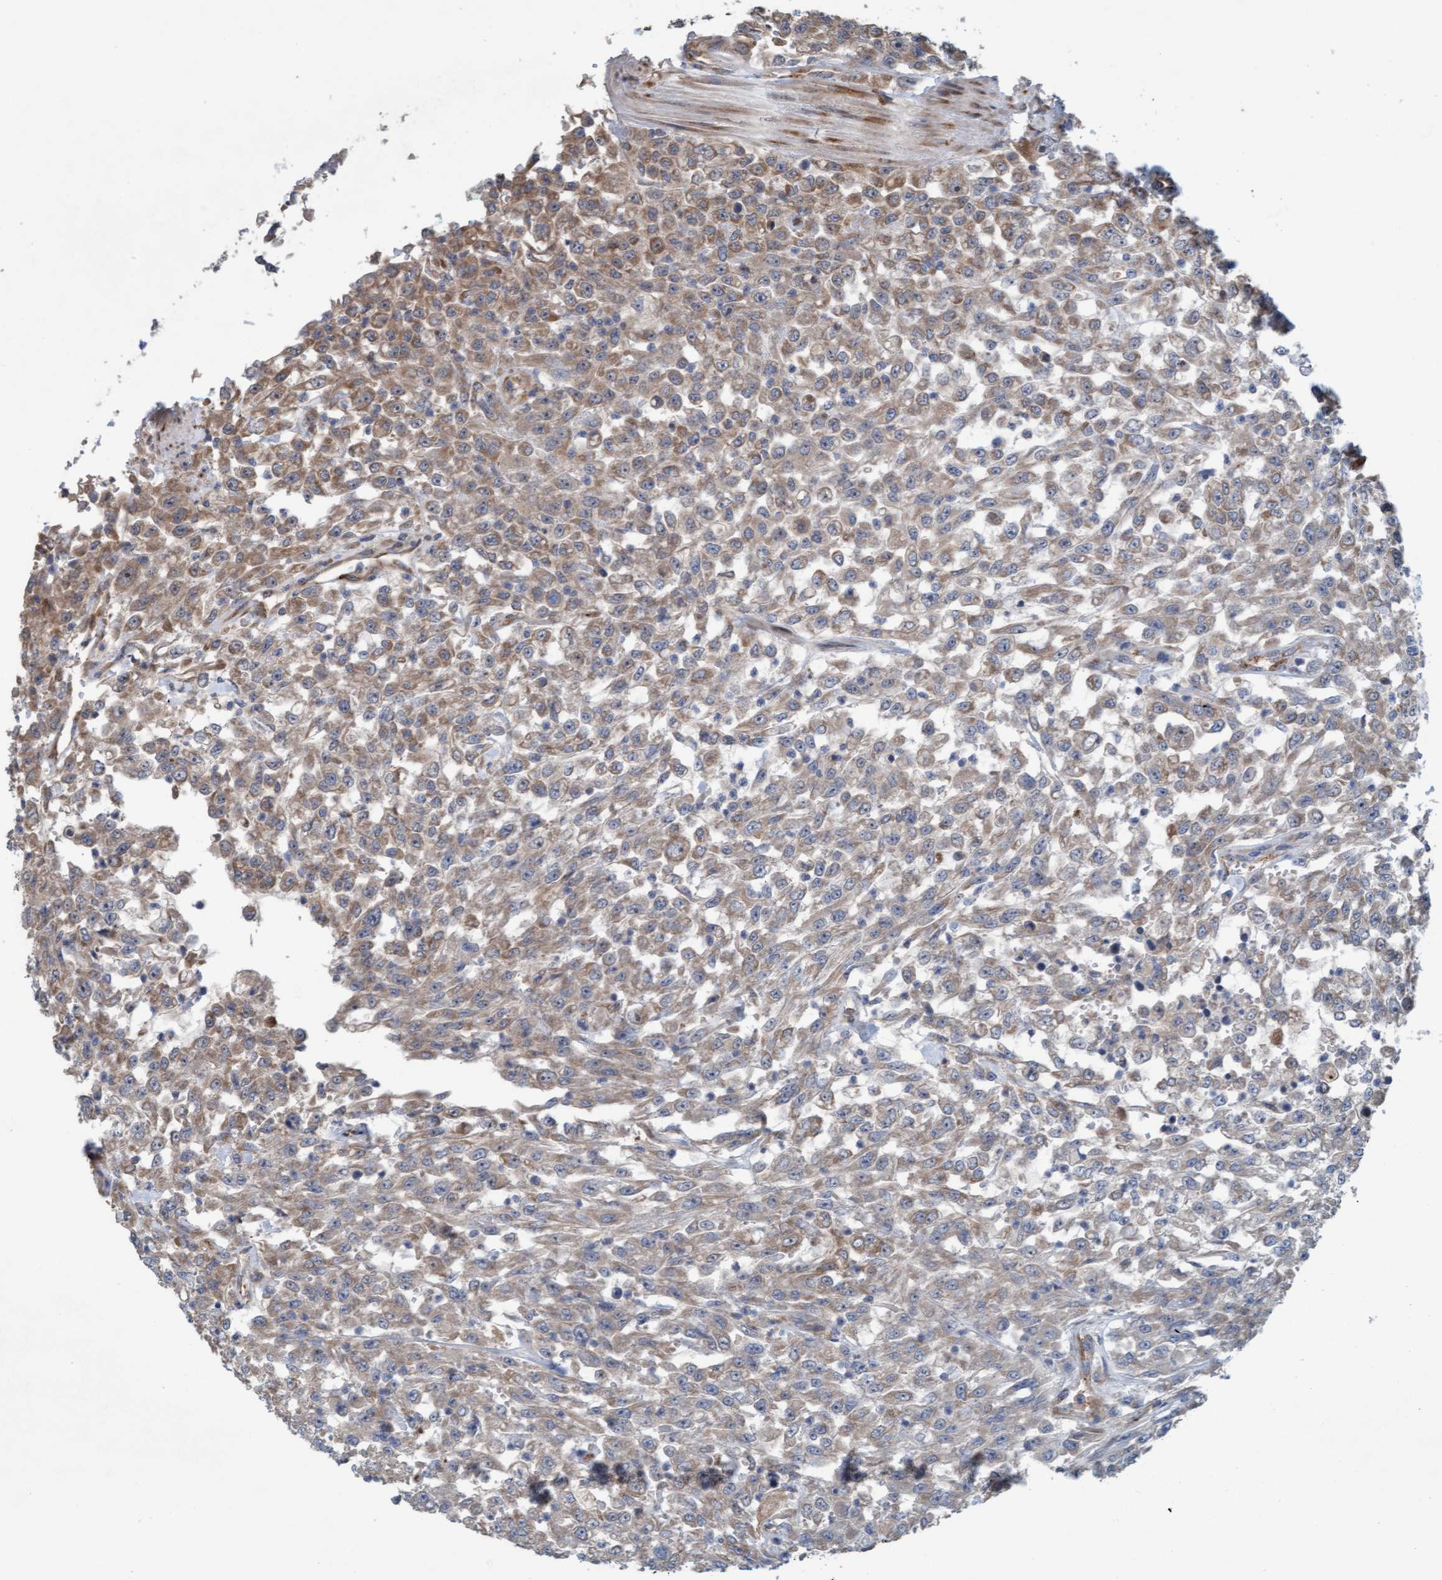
{"staining": {"intensity": "weak", "quantity": ">75%", "location": "cytoplasmic/membranous"}, "tissue": "urothelial cancer", "cell_type": "Tumor cells", "image_type": "cancer", "snomed": [{"axis": "morphology", "description": "Urothelial carcinoma, High grade"}, {"axis": "topography", "description": "Urinary bladder"}], "caption": "Urothelial cancer stained for a protein (brown) reveals weak cytoplasmic/membranous positive positivity in approximately >75% of tumor cells.", "gene": "ZNF566", "patient": {"sex": "male", "age": 46}}